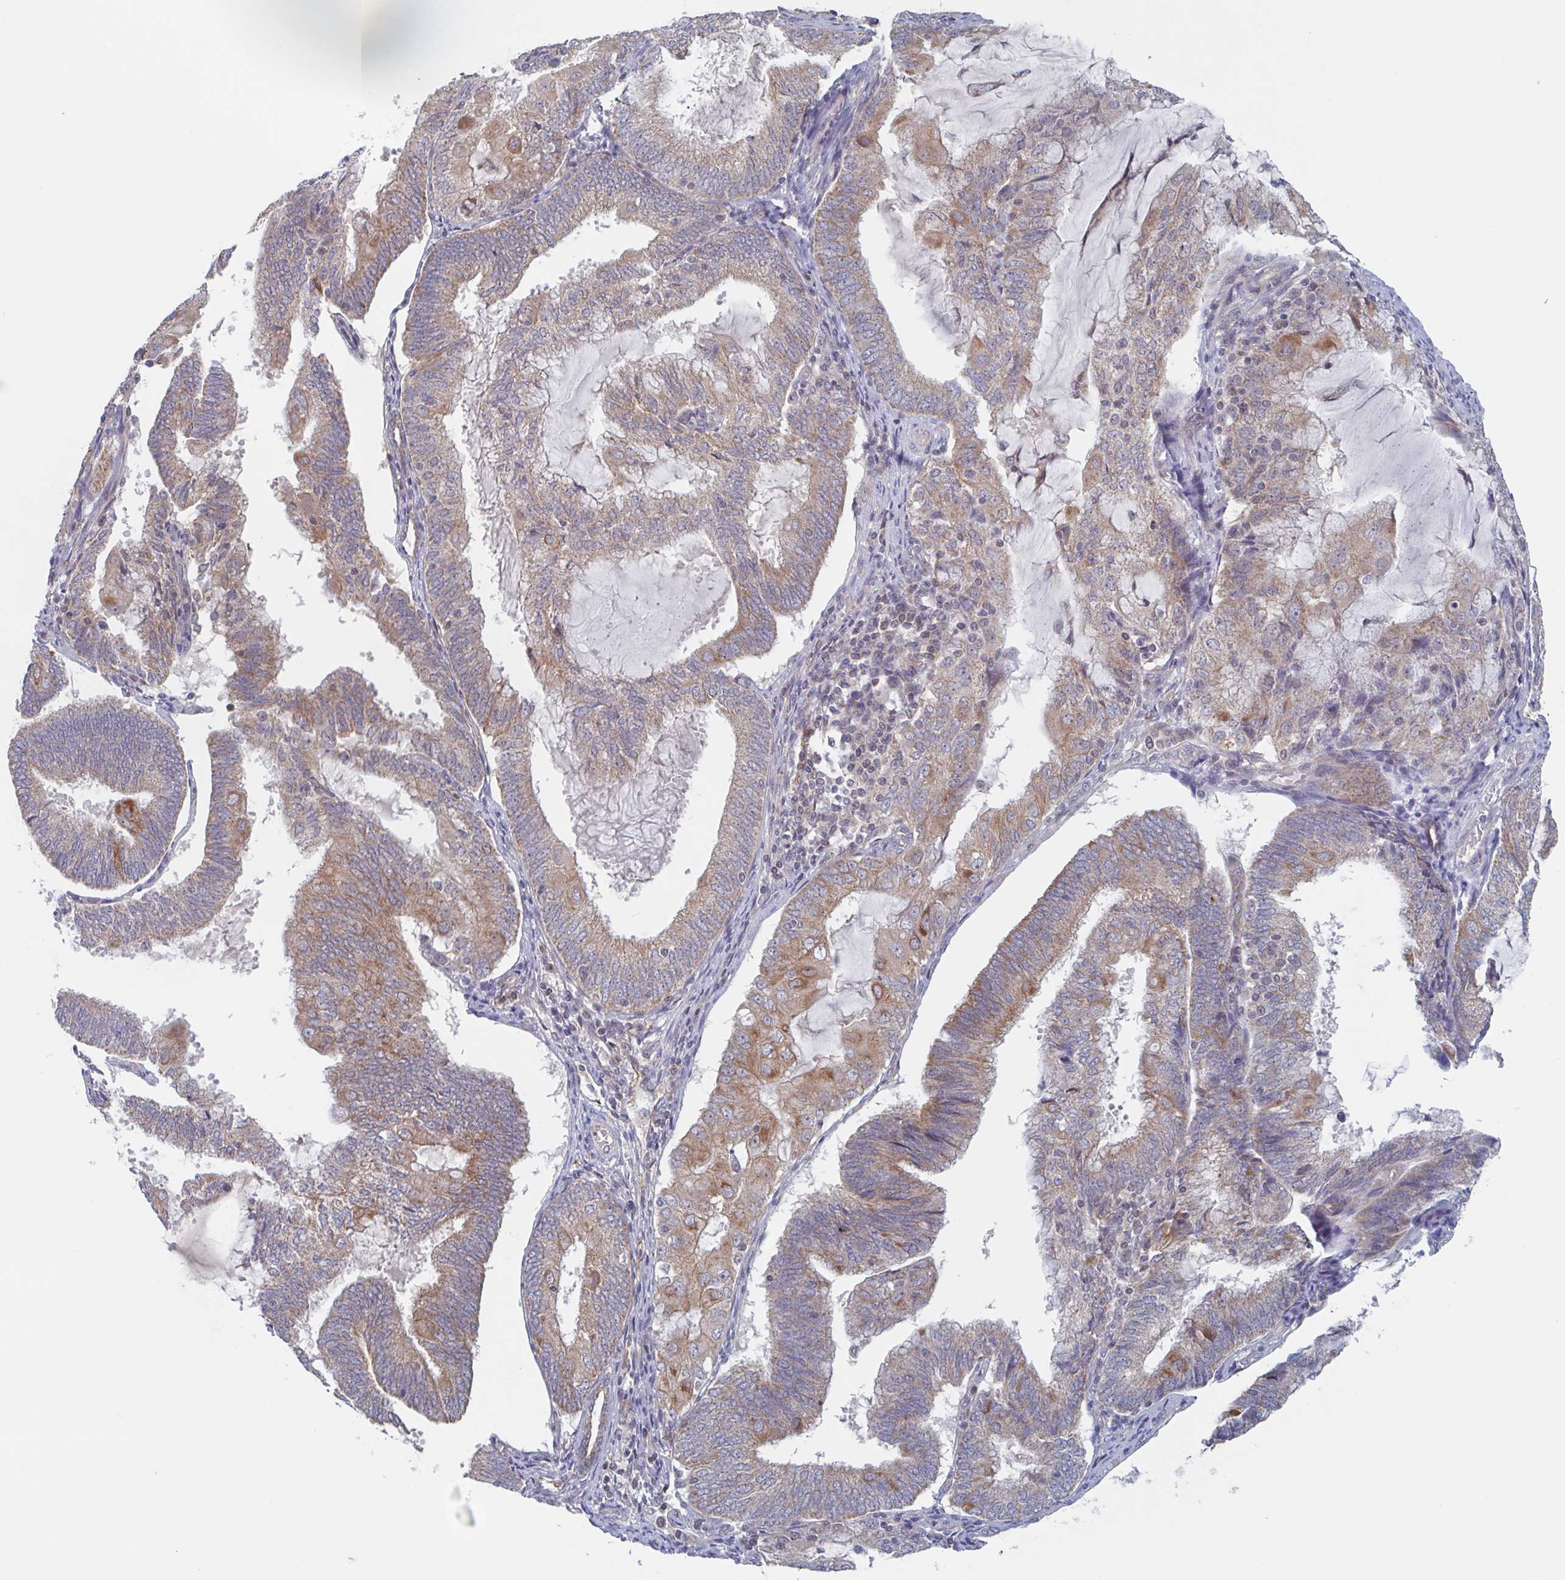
{"staining": {"intensity": "moderate", "quantity": ">75%", "location": "cytoplasmic/membranous"}, "tissue": "endometrial cancer", "cell_type": "Tumor cells", "image_type": "cancer", "snomed": [{"axis": "morphology", "description": "Adenocarcinoma, NOS"}, {"axis": "topography", "description": "Endometrium"}], "caption": "Moderate cytoplasmic/membranous staining for a protein is identified in about >75% of tumor cells of adenocarcinoma (endometrial) using IHC.", "gene": "SURF1", "patient": {"sex": "female", "age": 81}}